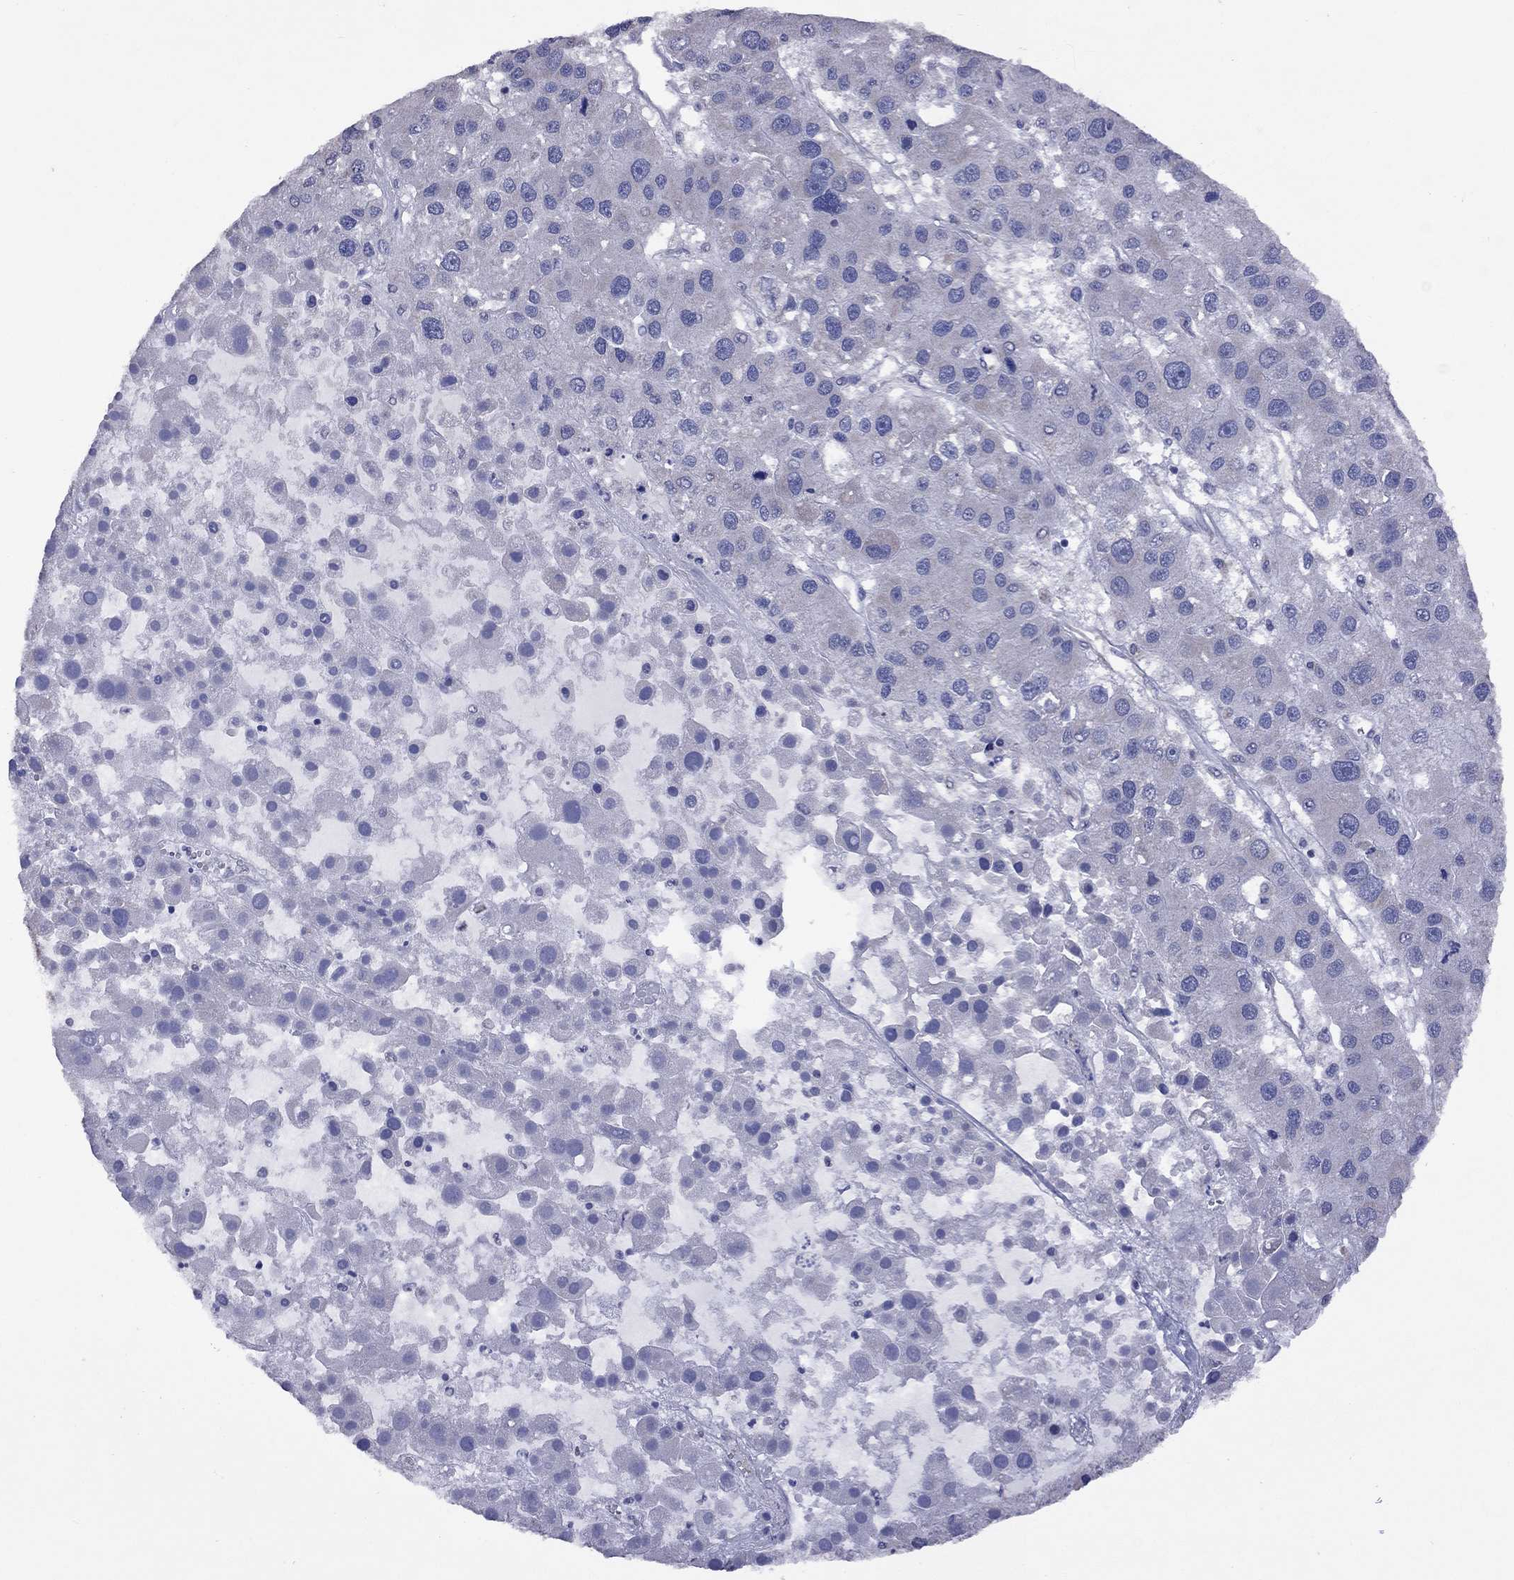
{"staining": {"intensity": "negative", "quantity": "none", "location": "none"}, "tissue": "liver cancer", "cell_type": "Tumor cells", "image_type": "cancer", "snomed": [{"axis": "morphology", "description": "Carcinoma, Hepatocellular, NOS"}, {"axis": "topography", "description": "Liver"}], "caption": "This is an immunohistochemistry histopathology image of human liver cancer. There is no staining in tumor cells.", "gene": "NDUFB1", "patient": {"sex": "male", "age": 73}}